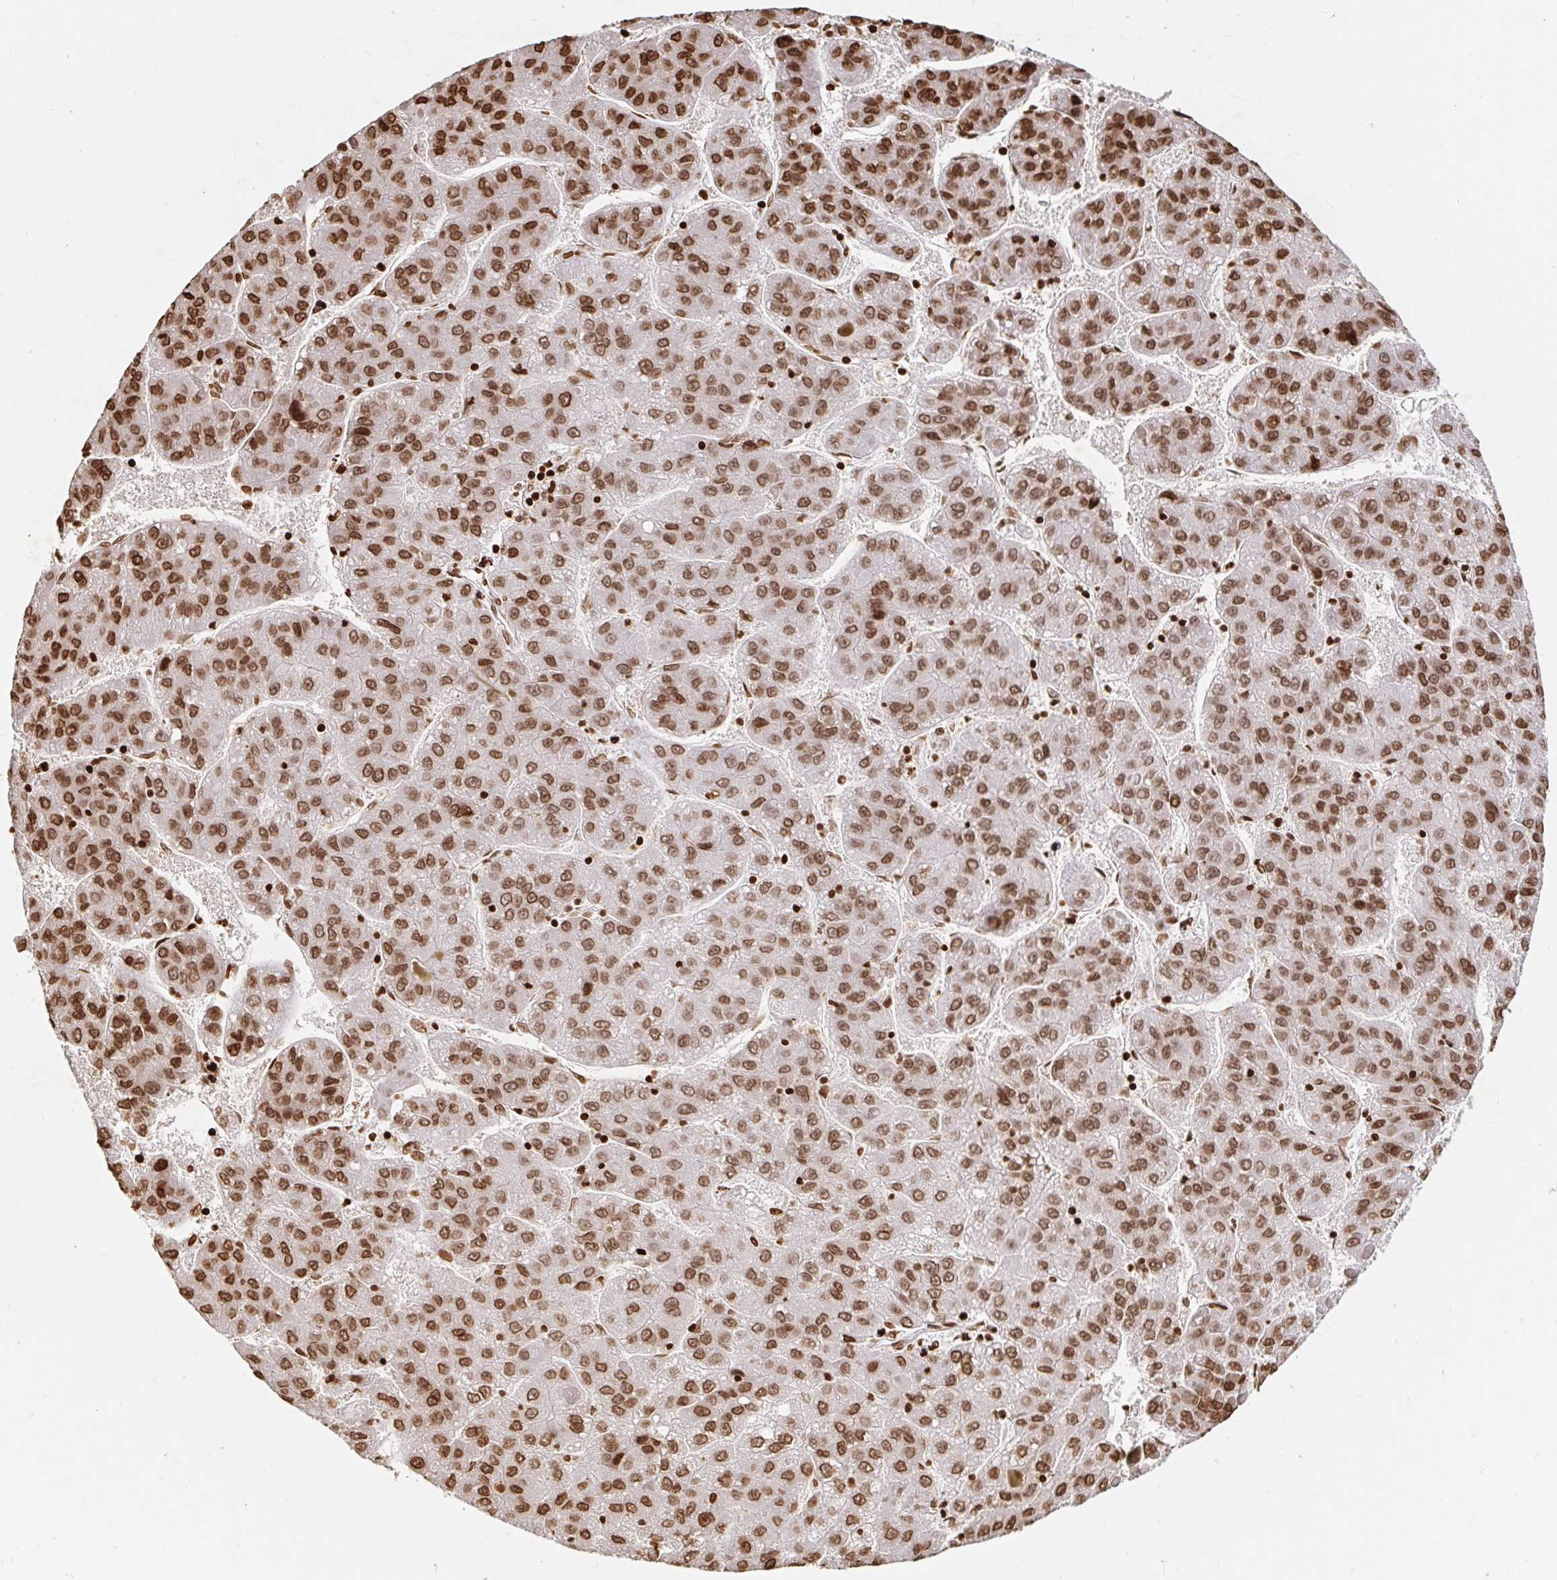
{"staining": {"intensity": "moderate", "quantity": ">75%", "location": "nuclear"}, "tissue": "liver cancer", "cell_type": "Tumor cells", "image_type": "cancer", "snomed": [{"axis": "morphology", "description": "Carcinoma, Hepatocellular, NOS"}, {"axis": "topography", "description": "Liver"}], "caption": "Liver cancer stained with a brown dye displays moderate nuclear positive positivity in about >75% of tumor cells.", "gene": "H2BC5", "patient": {"sex": "female", "age": 82}}